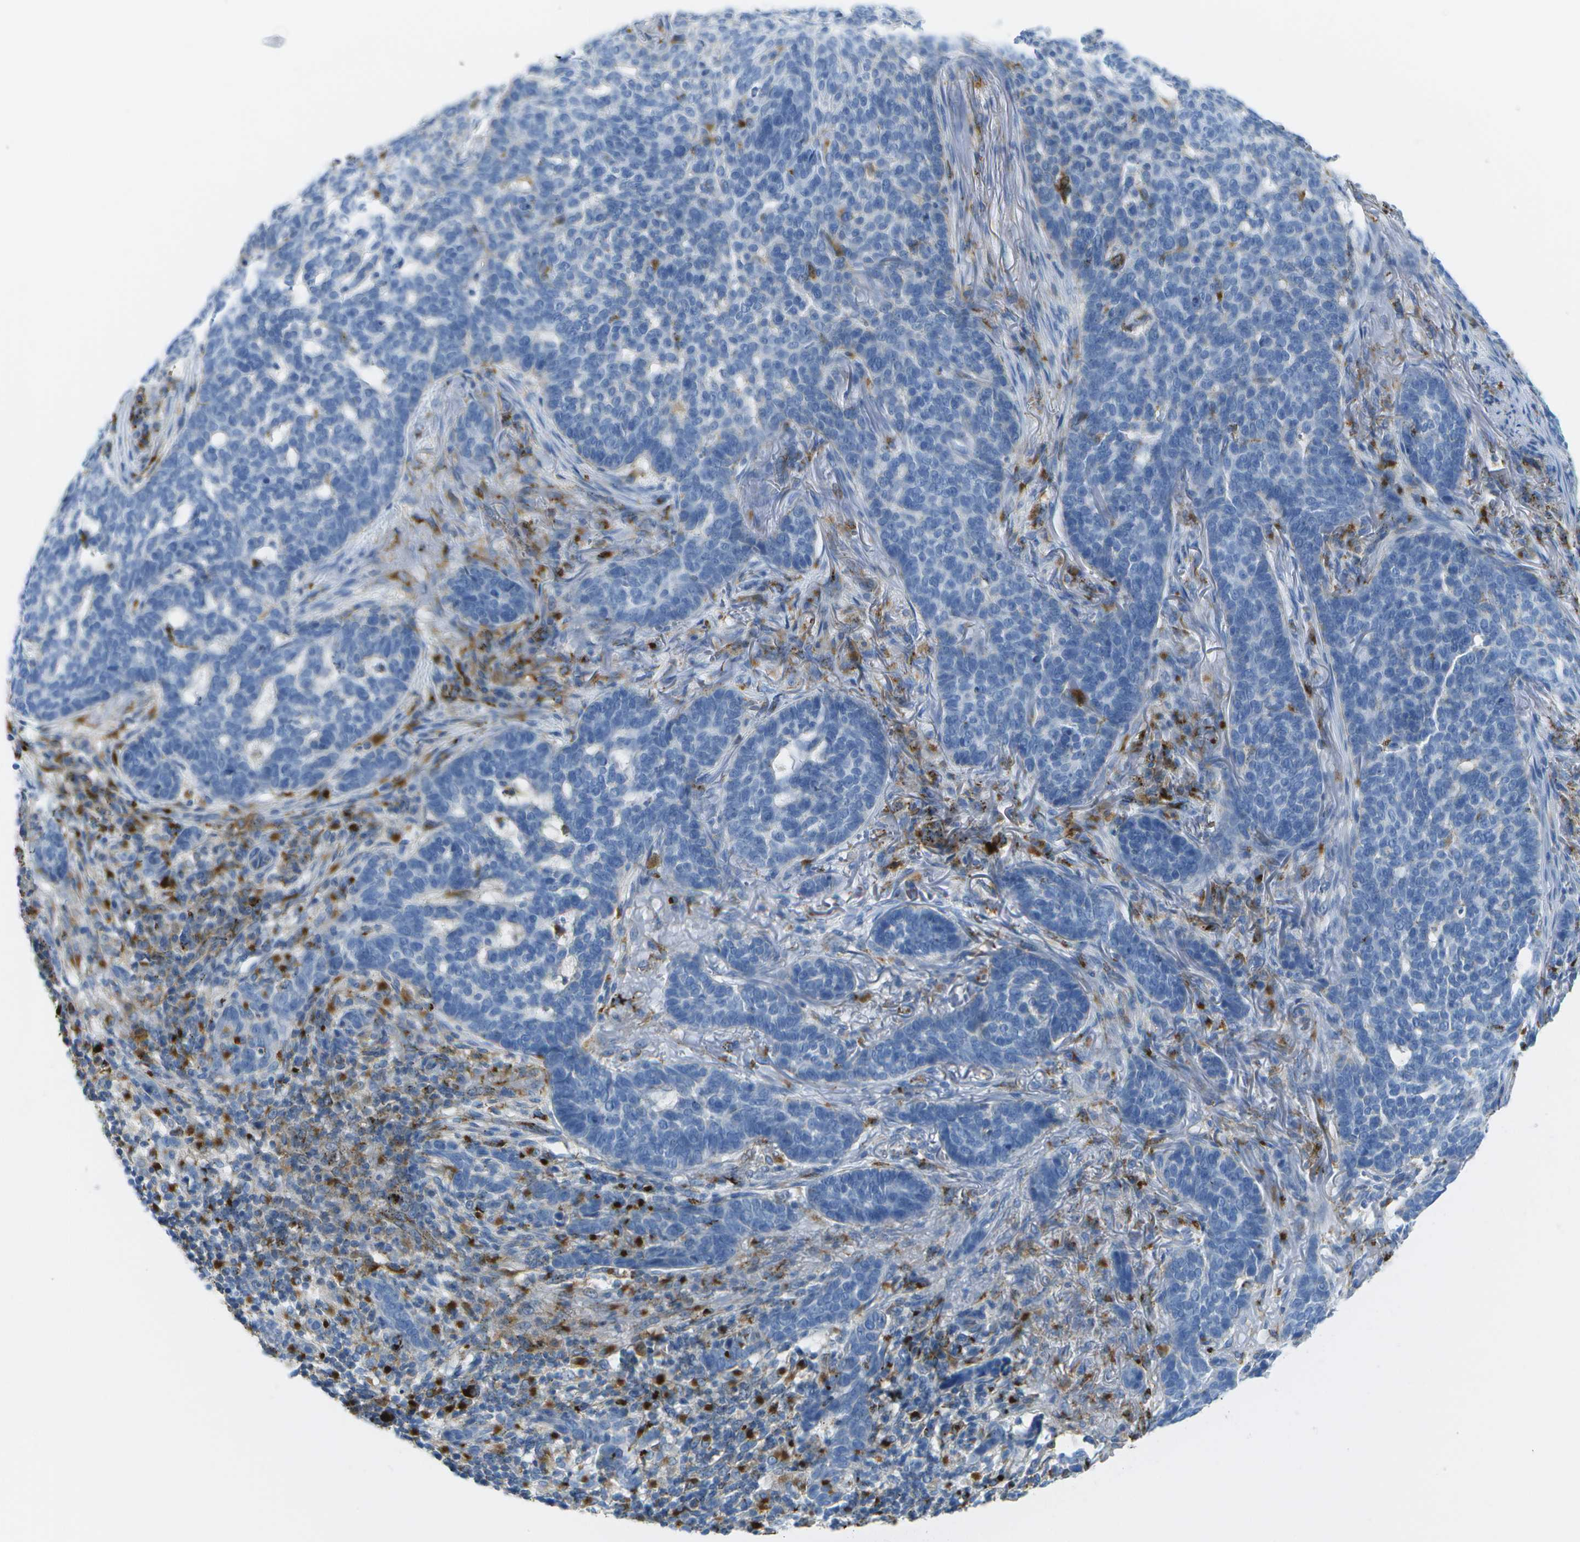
{"staining": {"intensity": "negative", "quantity": "none", "location": "none"}, "tissue": "skin cancer", "cell_type": "Tumor cells", "image_type": "cancer", "snomed": [{"axis": "morphology", "description": "Basal cell carcinoma"}, {"axis": "topography", "description": "Skin"}], "caption": "Immunohistochemical staining of human skin cancer (basal cell carcinoma) demonstrates no significant staining in tumor cells.", "gene": "PRCP", "patient": {"sex": "male", "age": 85}}